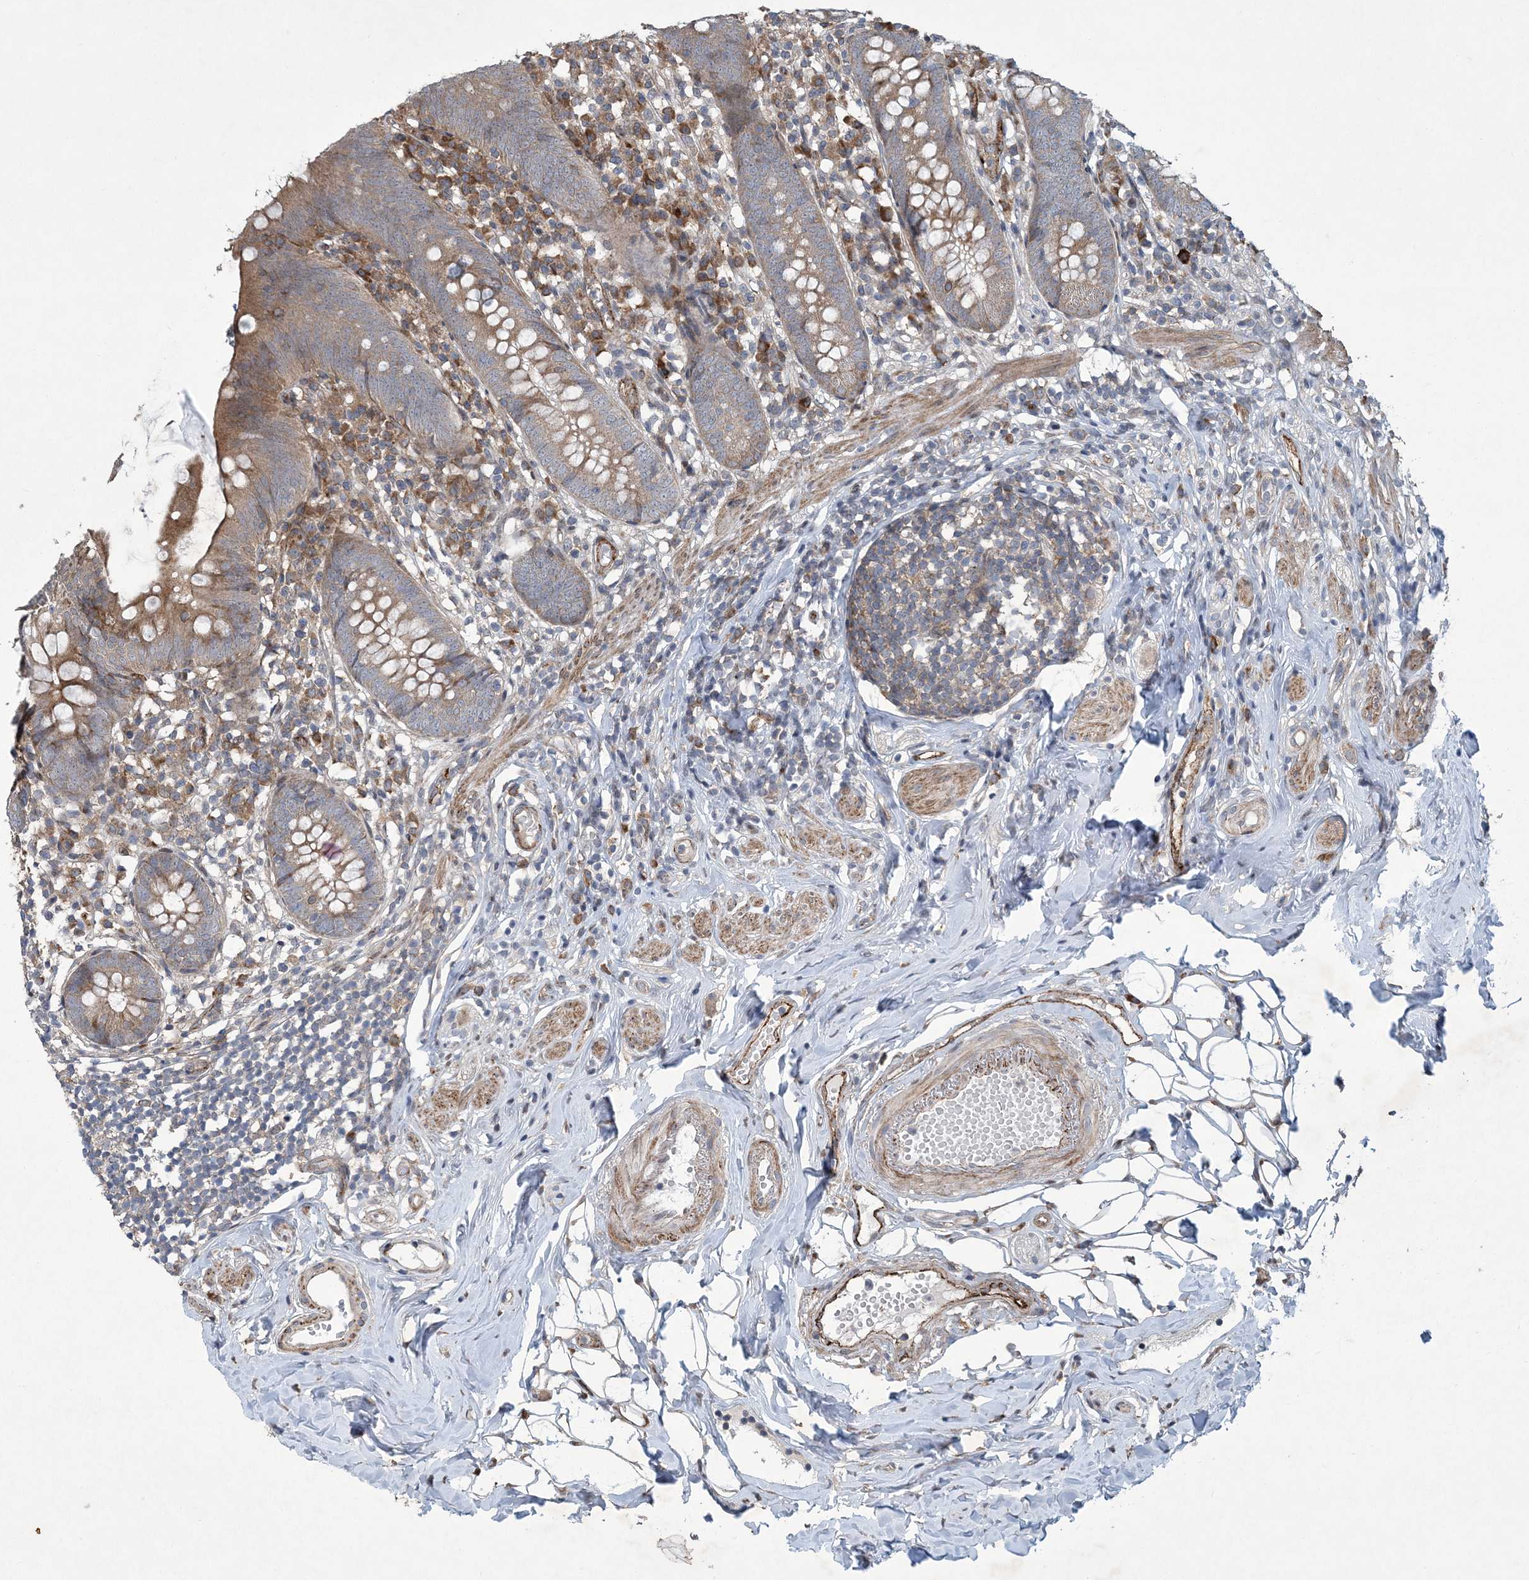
{"staining": {"intensity": "moderate", "quantity": ">75%", "location": "cytoplasmic/membranous"}, "tissue": "appendix", "cell_type": "Glandular cells", "image_type": "normal", "snomed": [{"axis": "morphology", "description": "Normal tissue, NOS"}, {"axis": "topography", "description": "Appendix"}], "caption": "Protein staining reveals moderate cytoplasmic/membranous positivity in approximately >75% of glandular cells in unremarkable appendix.", "gene": "N4BP2", "patient": {"sex": "female", "age": 62}}